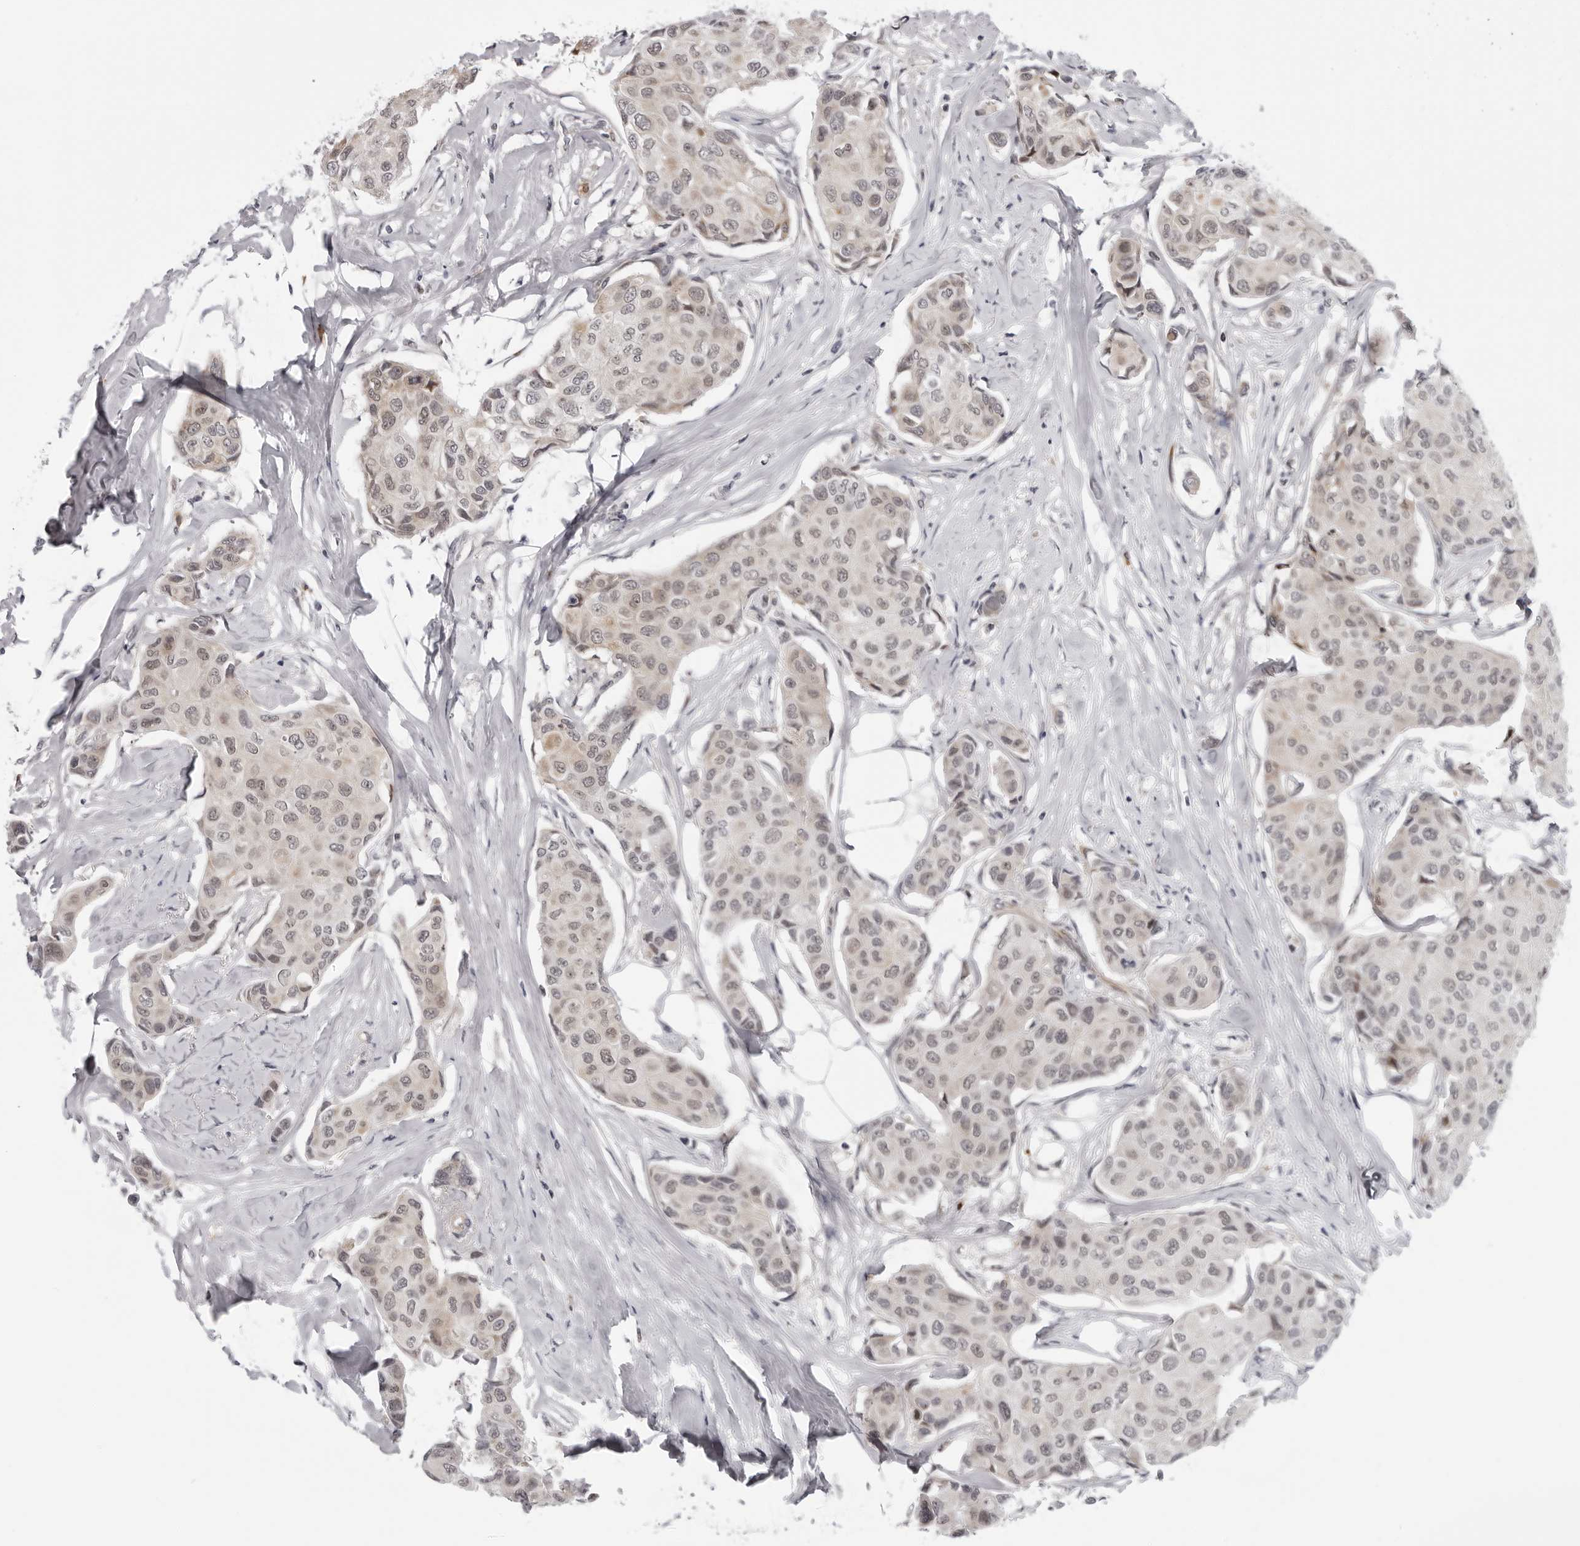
{"staining": {"intensity": "weak", "quantity": "<25%", "location": "cytoplasmic/membranous"}, "tissue": "breast cancer", "cell_type": "Tumor cells", "image_type": "cancer", "snomed": [{"axis": "morphology", "description": "Duct carcinoma"}, {"axis": "topography", "description": "Breast"}], "caption": "This is an immunohistochemistry micrograph of human breast cancer (infiltrating ductal carcinoma). There is no expression in tumor cells.", "gene": "GCSAML", "patient": {"sex": "female", "age": 80}}